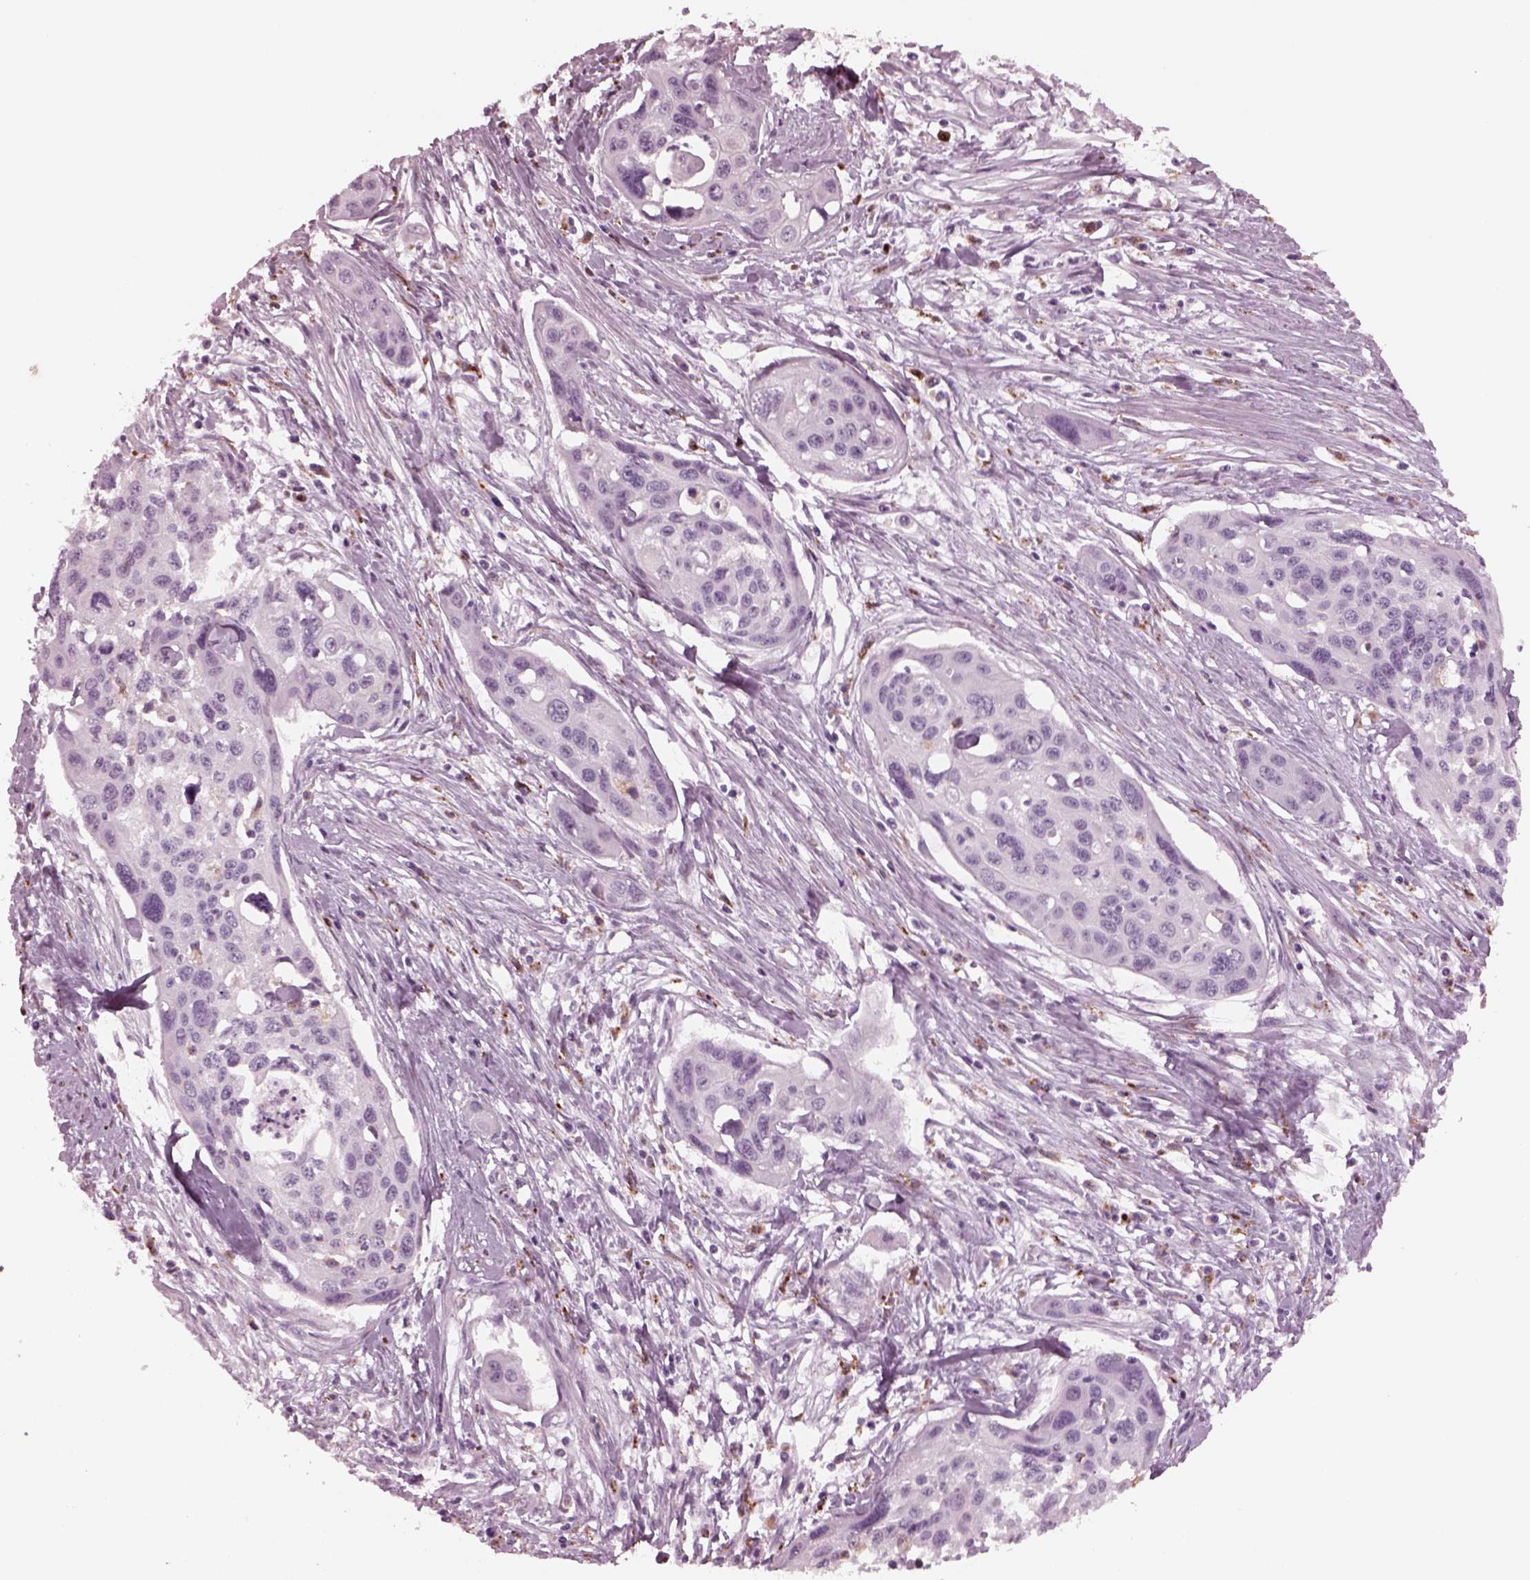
{"staining": {"intensity": "negative", "quantity": "none", "location": "none"}, "tissue": "cervical cancer", "cell_type": "Tumor cells", "image_type": "cancer", "snomed": [{"axis": "morphology", "description": "Squamous cell carcinoma, NOS"}, {"axis": "topography", "description": "Cervix"}], "caption": "A photomicrograph of cervical cancer (squamous cell carcinoma) stained for a protein exhibits no brown staining in tumor cells.", "gene": "SLAMF8", "patient": {"sex": "female", "age": 31}}